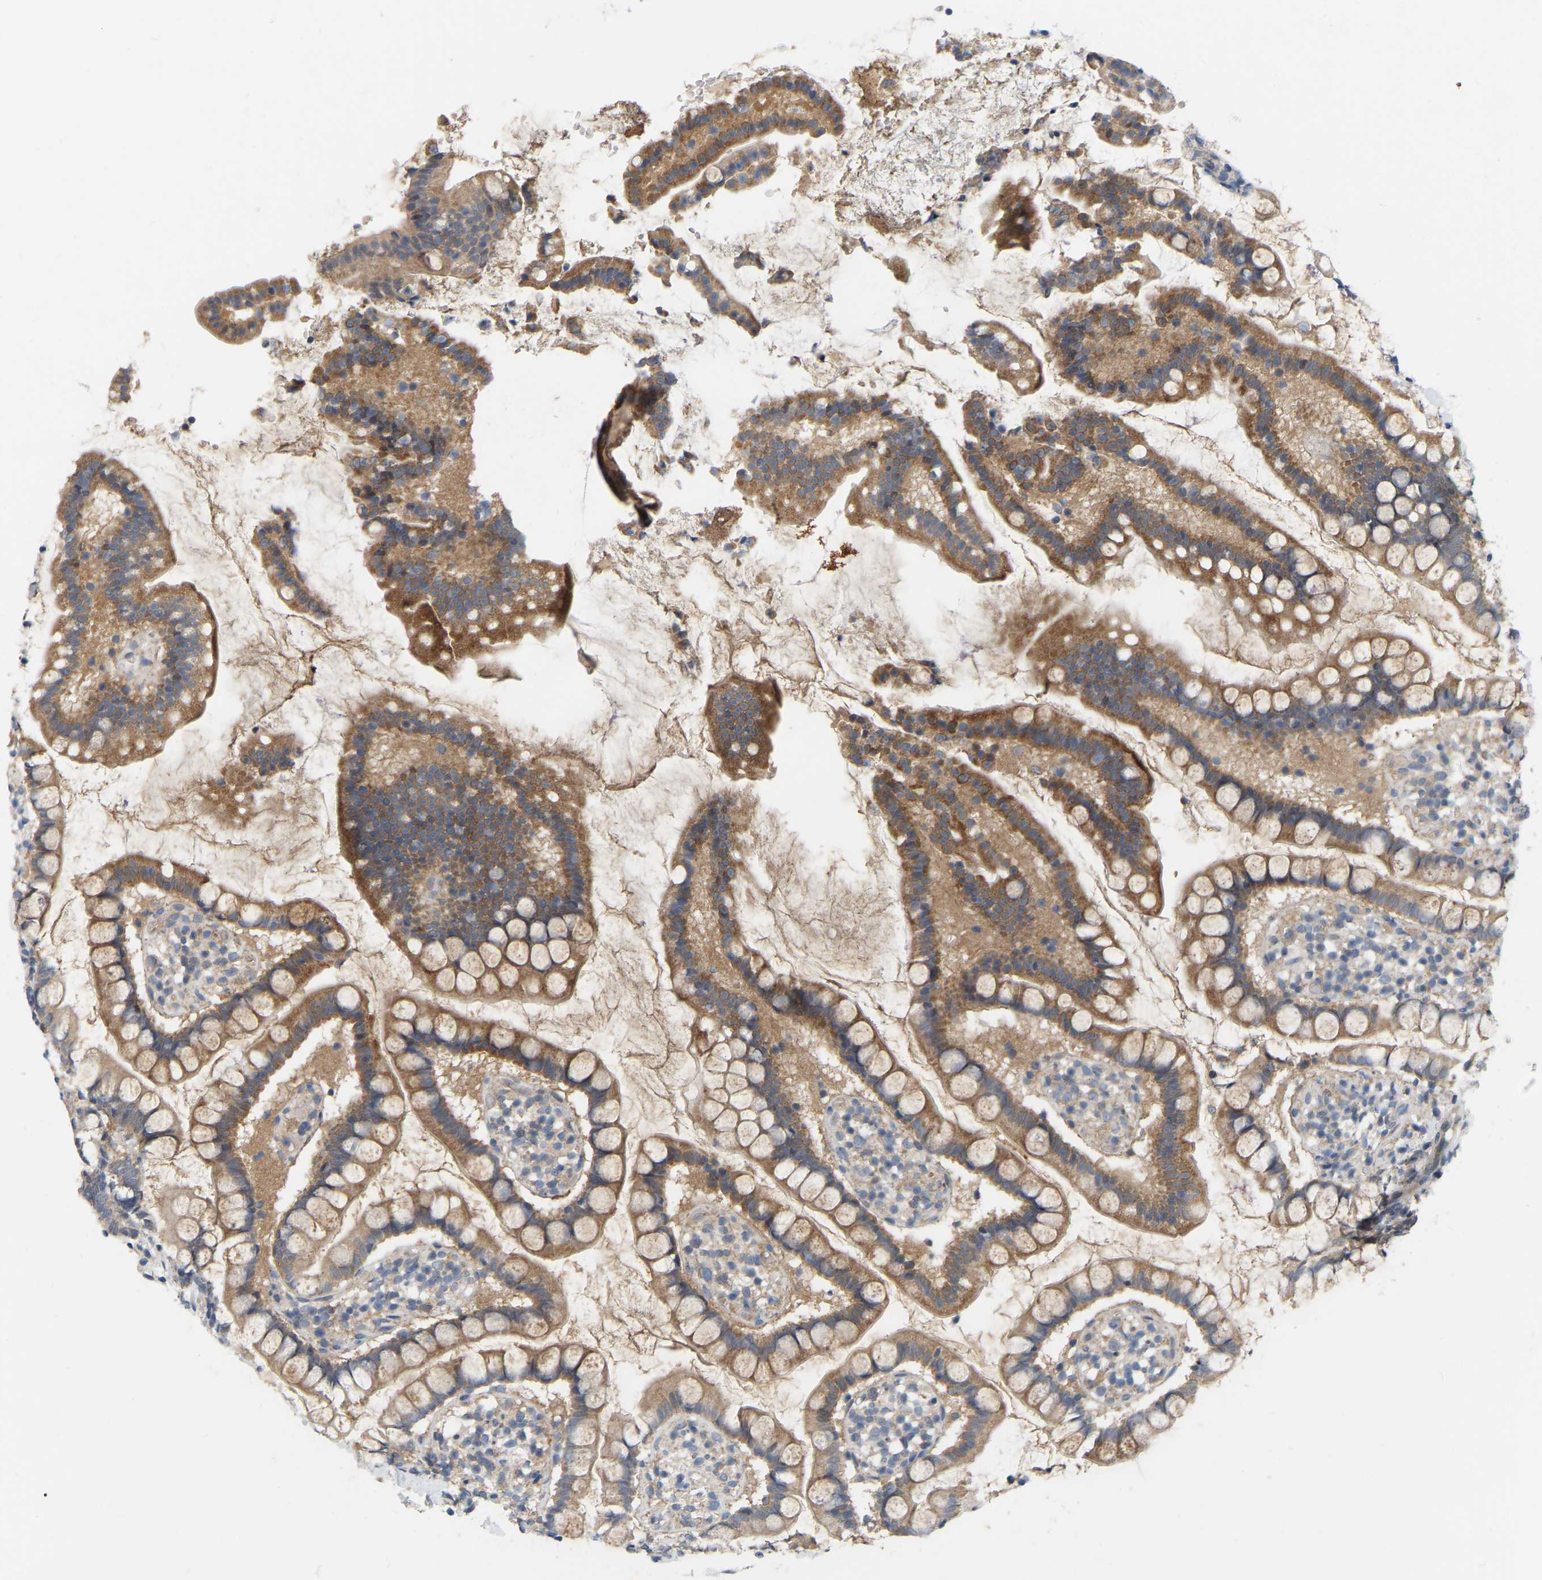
{"staining": {"intensity": "moderate", "quantity": ">75%", "location": "cytoplasmic/membranous"}, "tissue": "small intestine", "cell_type": "Glandular cells", "image_type": "normal", "snomed": [{"axis": "morphology", "description": "Normal tissue, NOS"}, {"axis": "topography", "description": "Small intestine"}], "caption": "Immunohistochemical staining of benign small intestine demonstrates moderate cytoplasmic/membranous protein expression in approximately >75% of glandular cells.", "gene": "SSH1", "patient": {"sex": "female", "age": 84}}